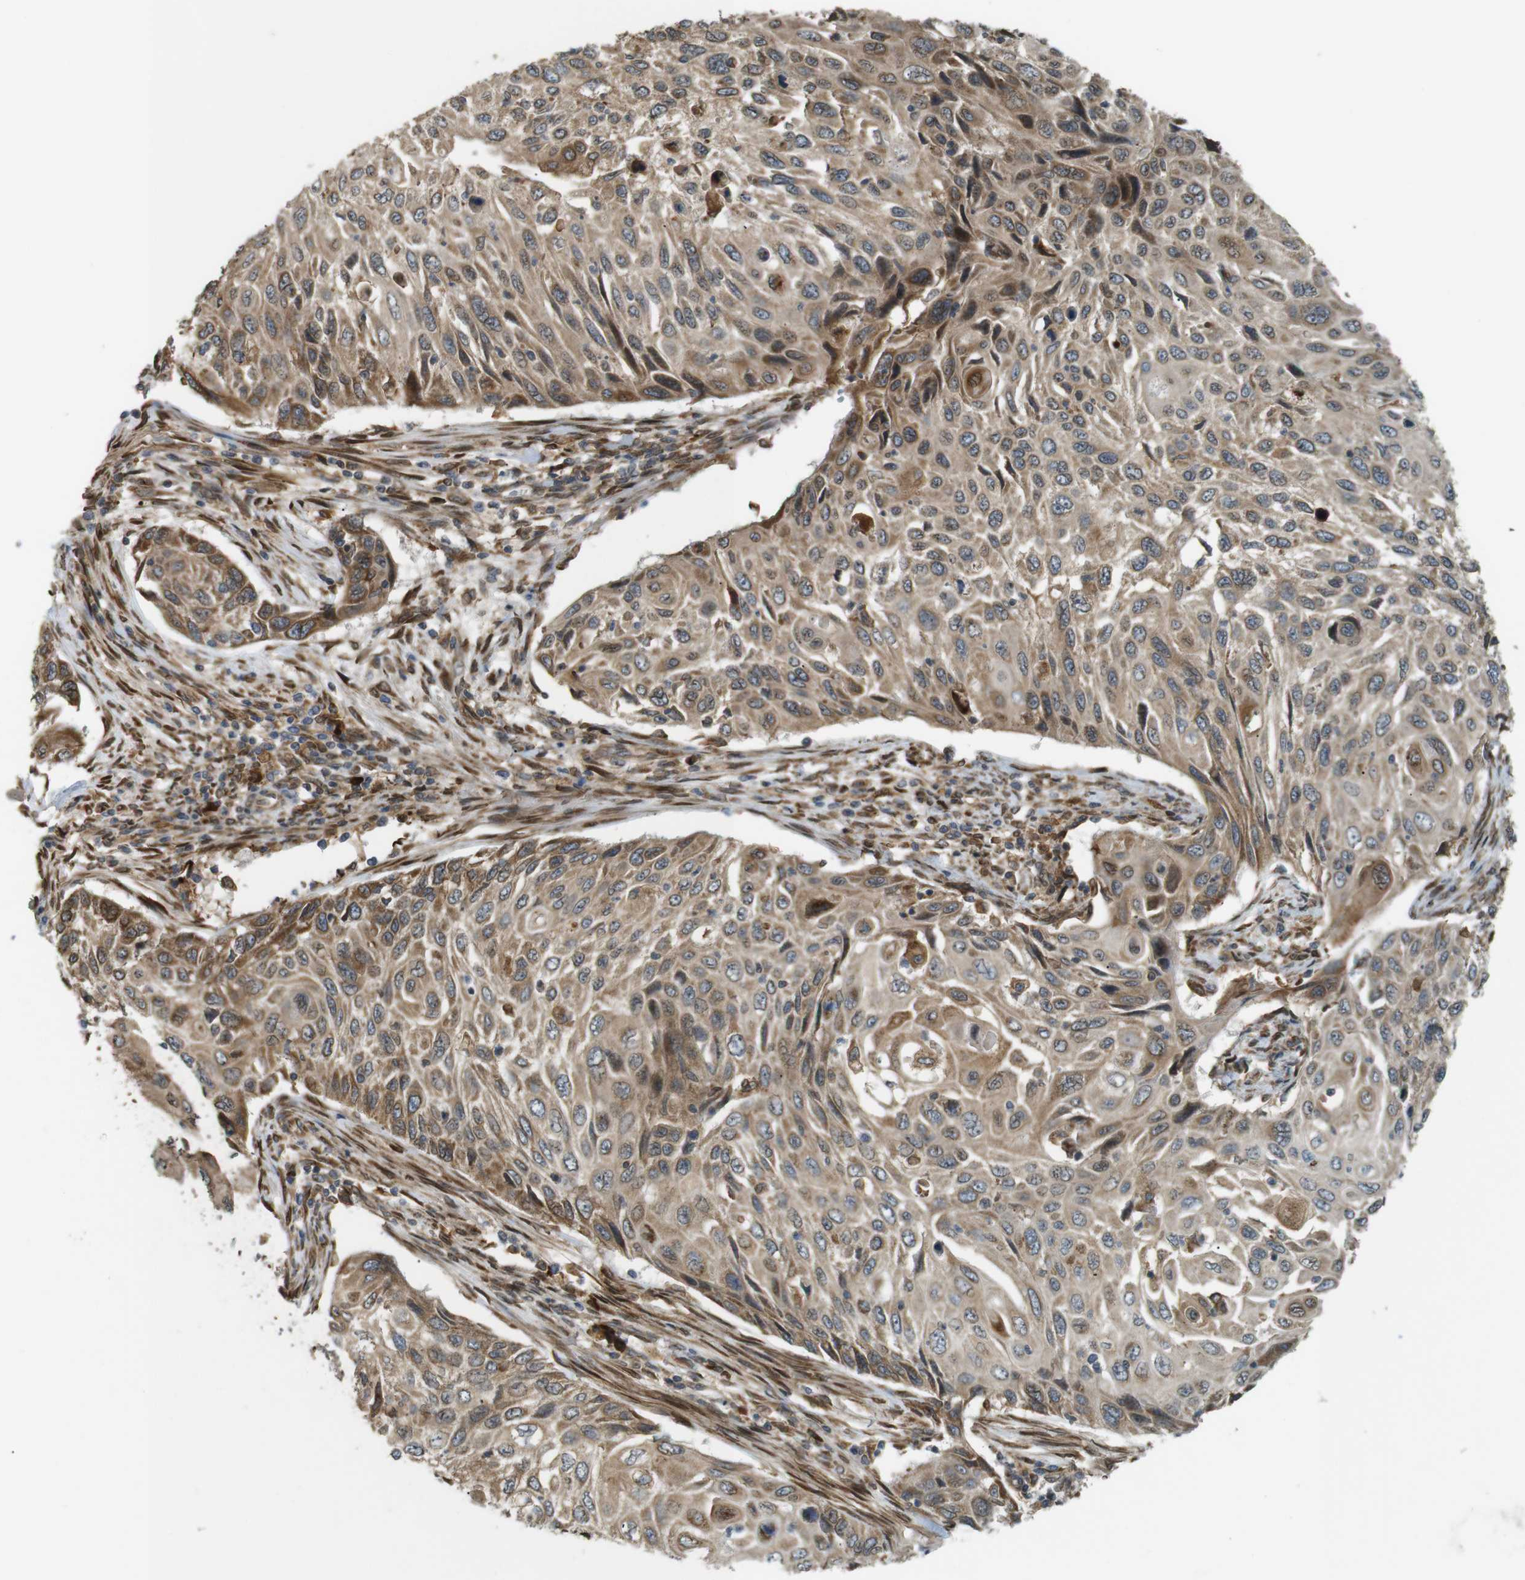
{"staining": {"intensity": "moderate", "quantity": "25%-75%", "location": "cytoplasmic/membranous"}, "tissue": "cervical cancer", "cell_type": "Tumor cells", "image_type": "cancer", "snomed": [{"axis": "morphology", "description": "Squamous cell carcinoma, NOS"}, {"axis": "topography", "description": "Cervix"}], "caption": "The image reveals a brown stain indicating the presence of a protein in the cytoplasmic/membranous of tumor cells in cervical cancer. (Brightfield microscopy of DAB IHC at high magnification).", "gene": "TMED4", "patient": {"sex": "female", "age": 70}}